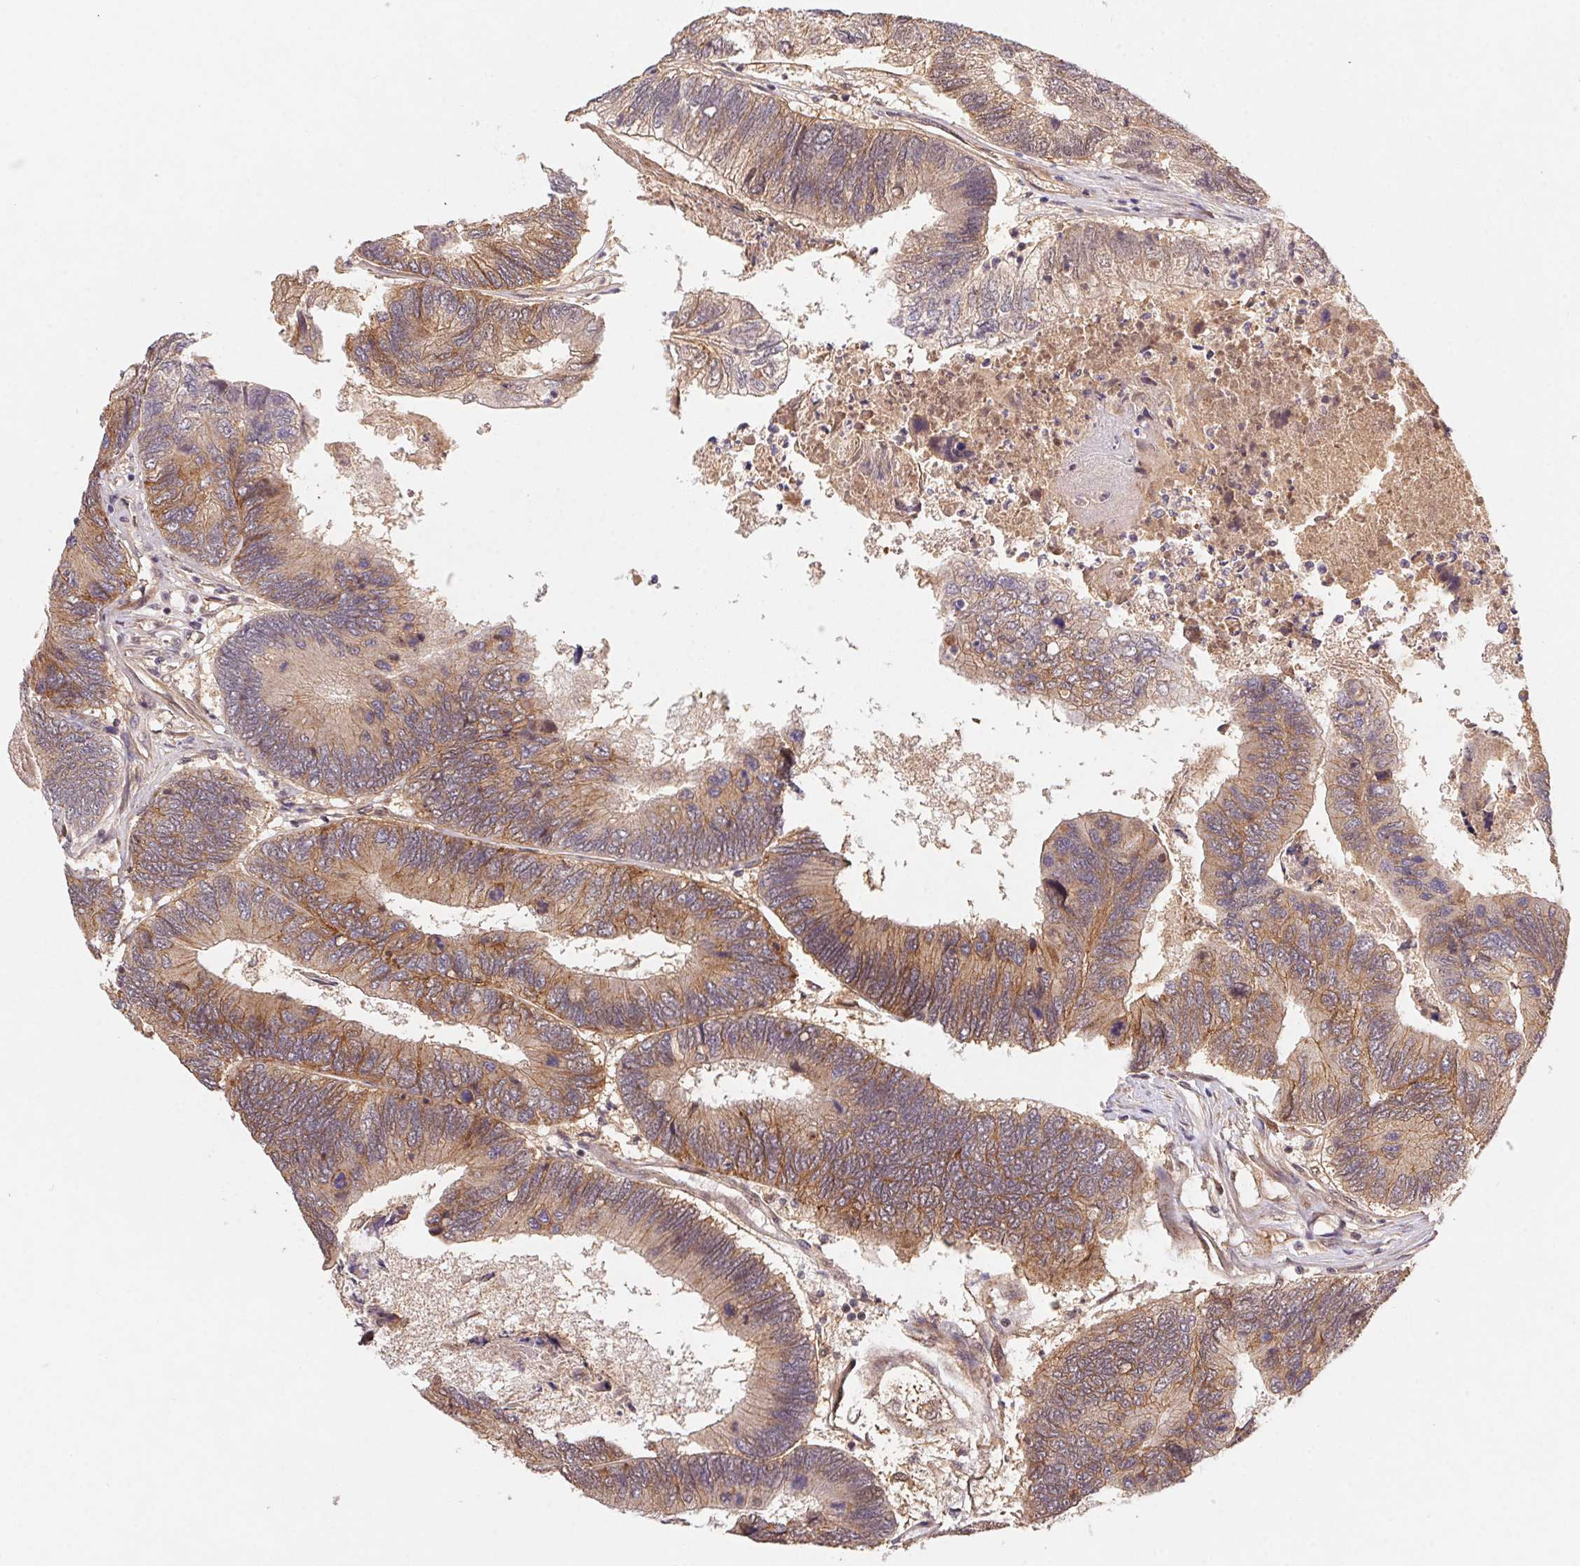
{"staining": {"intensity": "moderate", "quantity": ">75%", "location": "cytoplasmic/membranous"}, "tissue": "colorectal cancer", "cell_type": "Tumor cells", "image_type": "cancer", "snomed": [{"axis": "morphology", "description": "Adenocarcinoma, NOS"}, {"axis": "topography", "description": "Colon"}], "caption": "Human adenocarcinoma (colorectal) stained for a protein (brown) demonstrates moderate cytoplasmic/membranous positive positivity in approximately >75% of tumor cells.", "gene": "SLC52A2", "patient": {"sex": "female", "age": 67}}